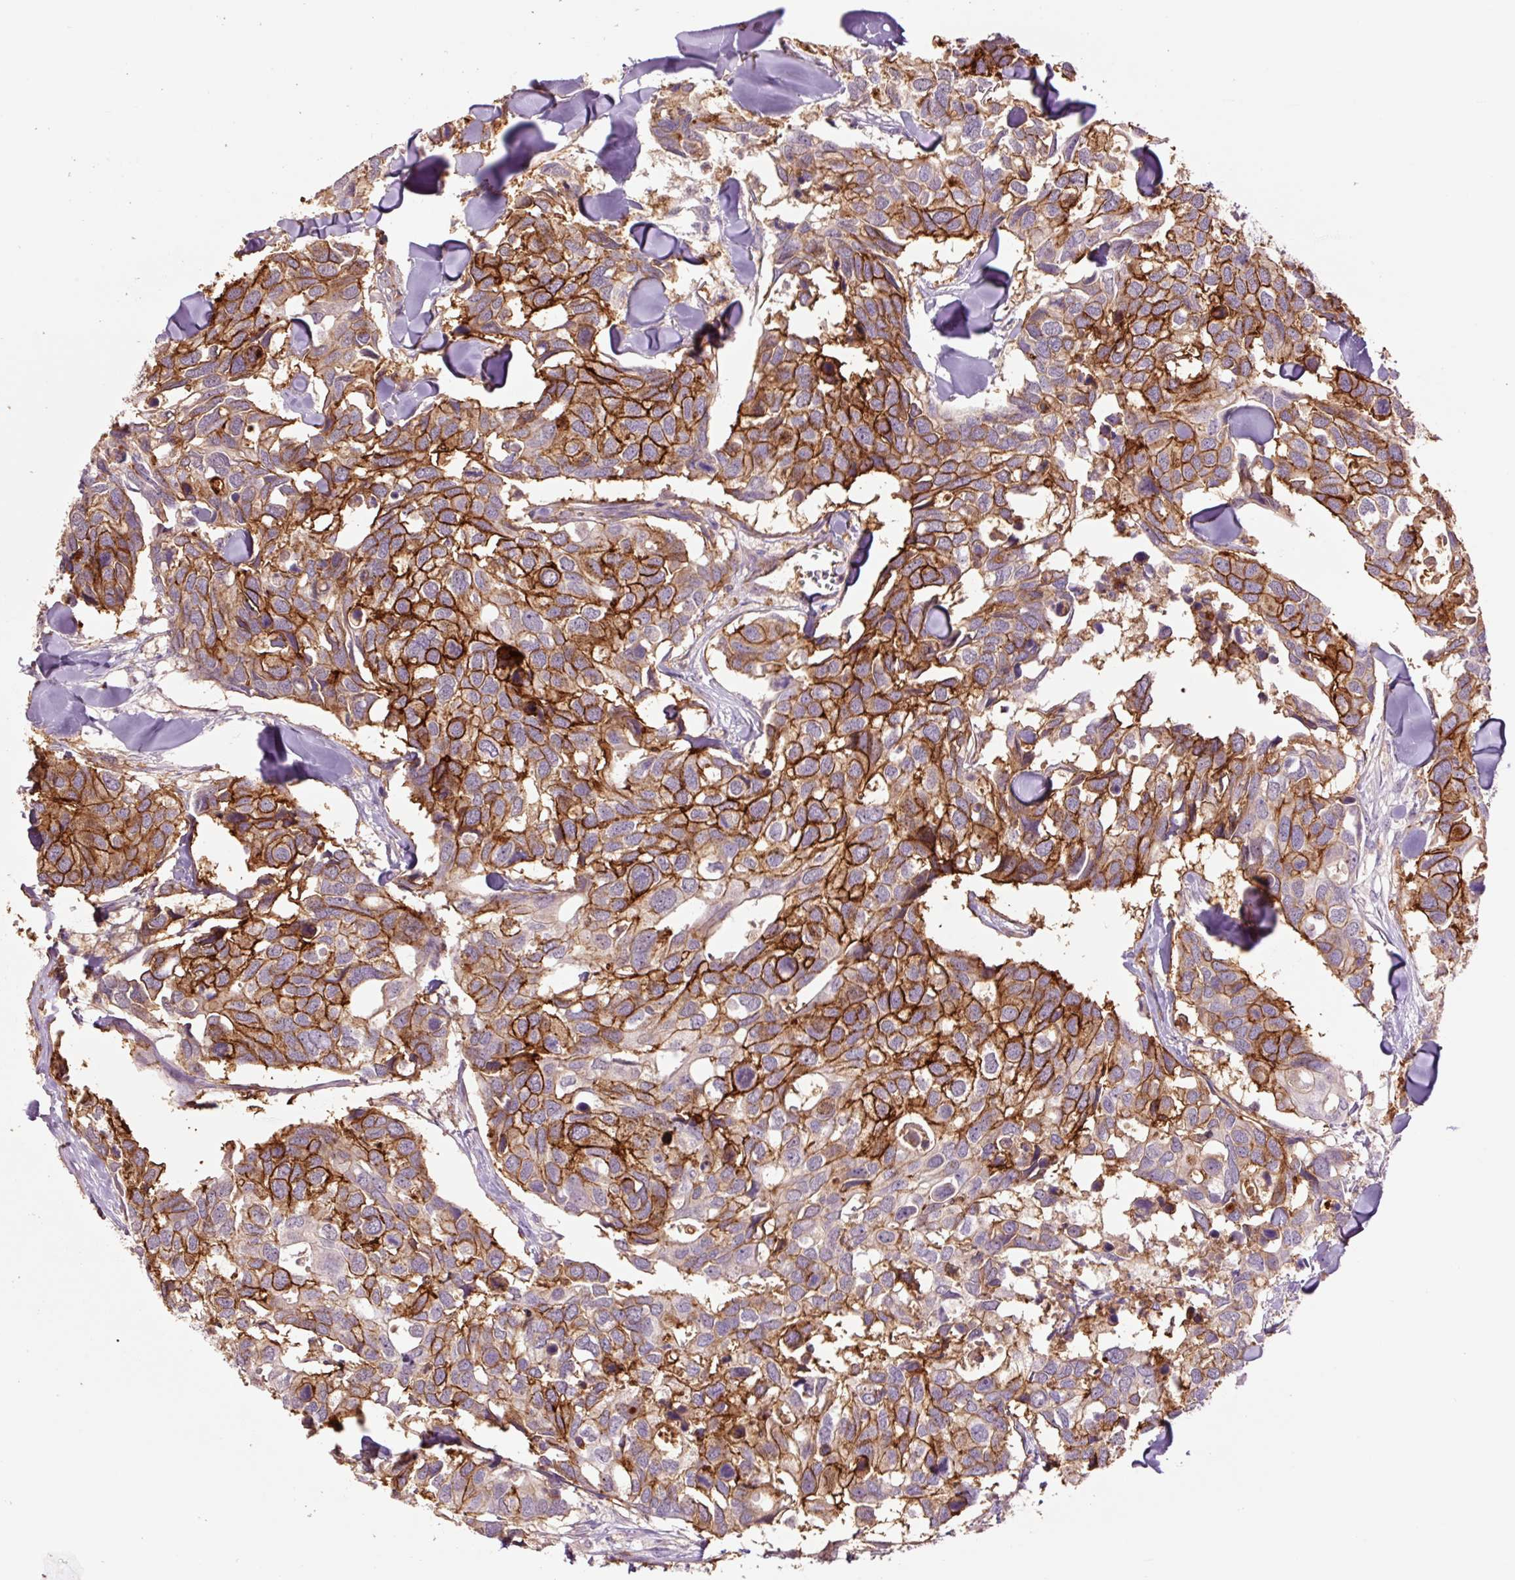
{"staining": {"intensity": "strong", "quantity": ">75%", "location": "cytoplasmic/membranous"}, "tissue": "breast cancer", "cell_type": "Tumor cells", "image_type": "cancer", "snomed": [{"axis": "morphology", "description": "Duct carcinoma"}, {"axis": "topography", "description": "Breast"}], "caption": "Tumor cells exhibit high levels of strong cytoplasmic/membranous positivity in approximately >75% of cells in breast invasive ductal carcinoma.", "gene": "SLC1A4", "patient": {"sex": "female", "age": 83}}